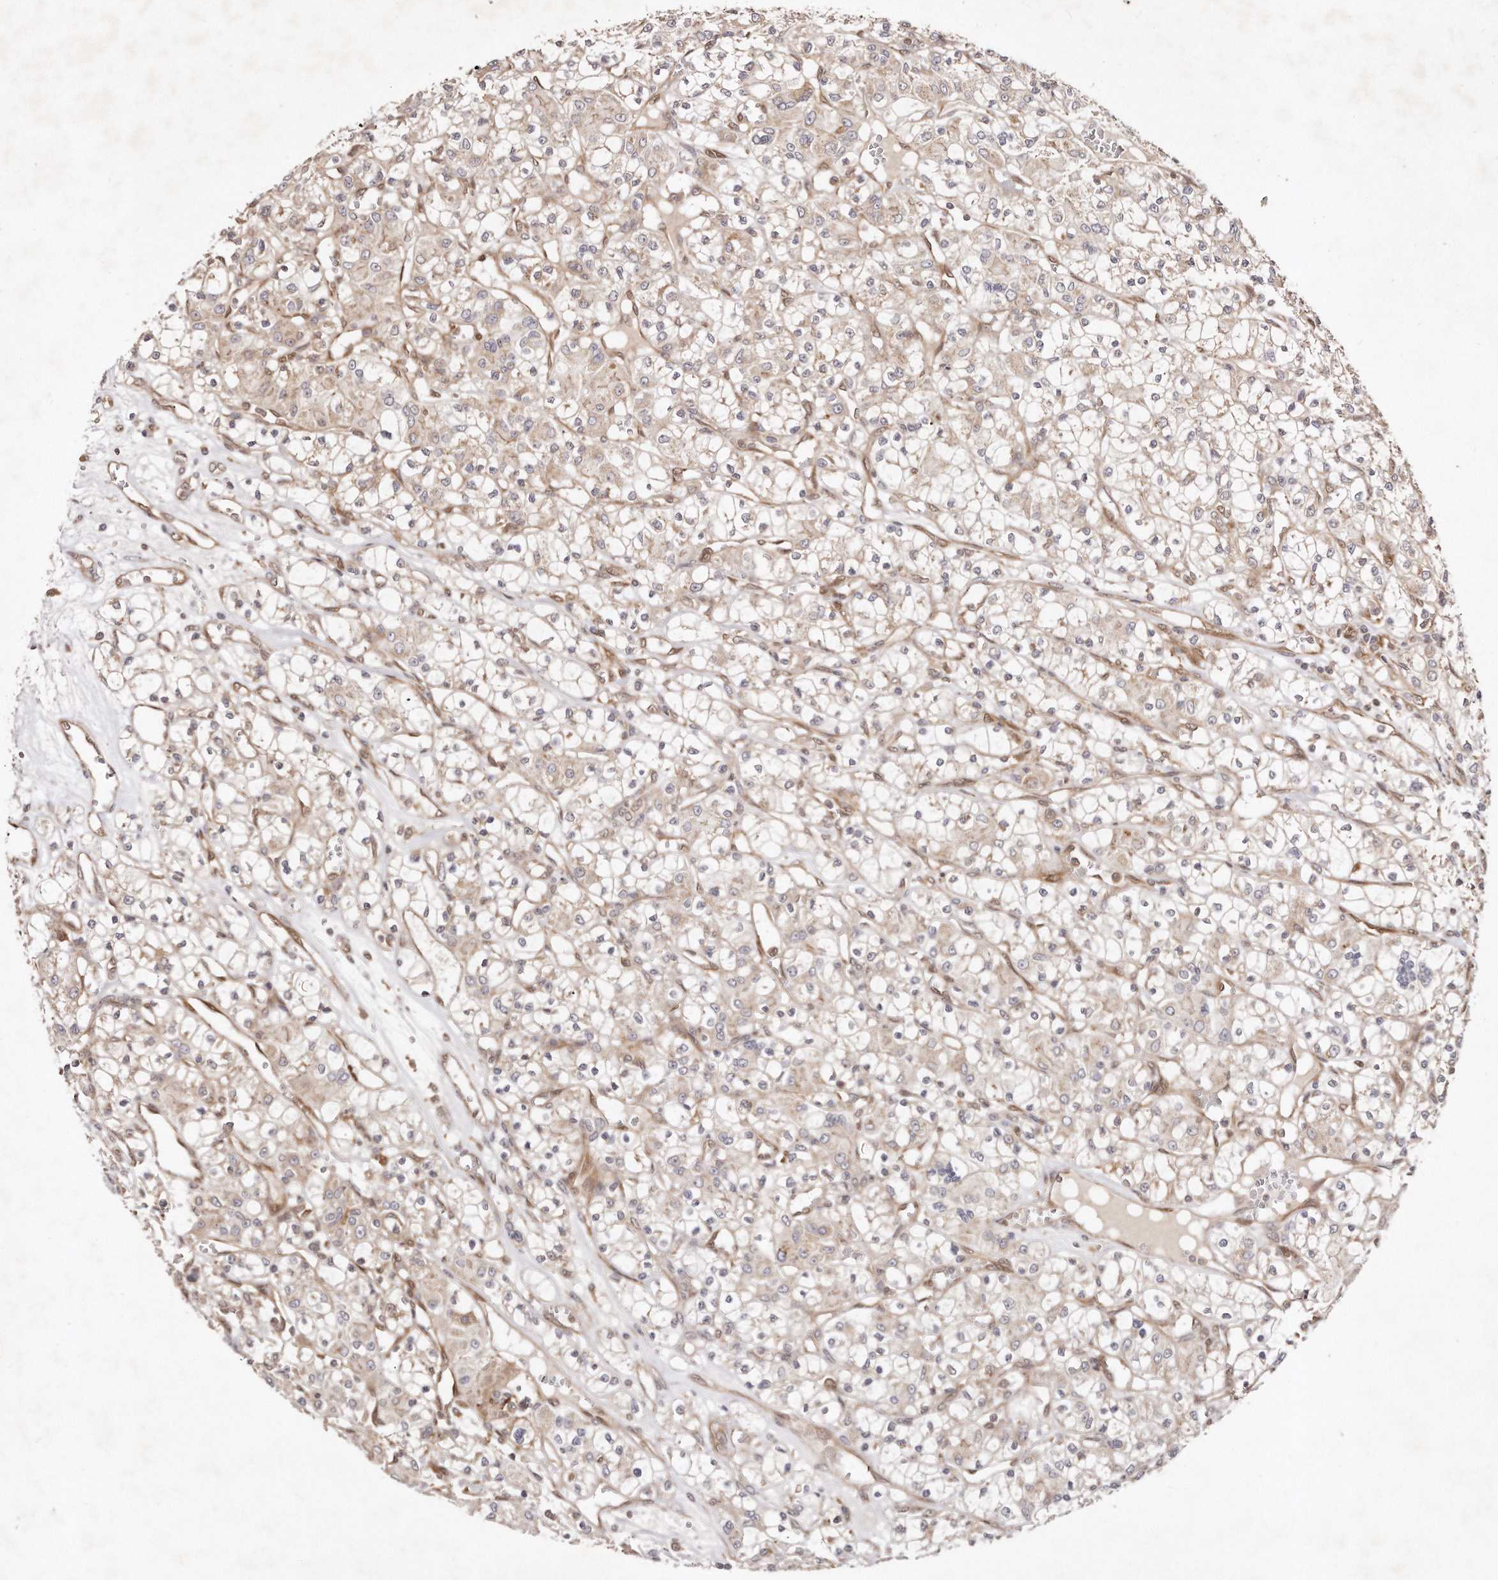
{"staining": {"intensity": "negative", "quantity": "none", "location": "none"}, "tissue": "renal cancer", "cell_type": "Tumor cells", "image_type": "cancer", "snomed": [{"axis": "morphology", "description": "Adenocarcinoma, NOS"}, {"axis": "topography", "description": "Kidney"}], "caption": "DAB immunohistochemical staining of renal adenocarcinoma reveals no significant expression in tumor cells.", "gene": "GBP4", "patient": {"sex": "female", "age": 59}}